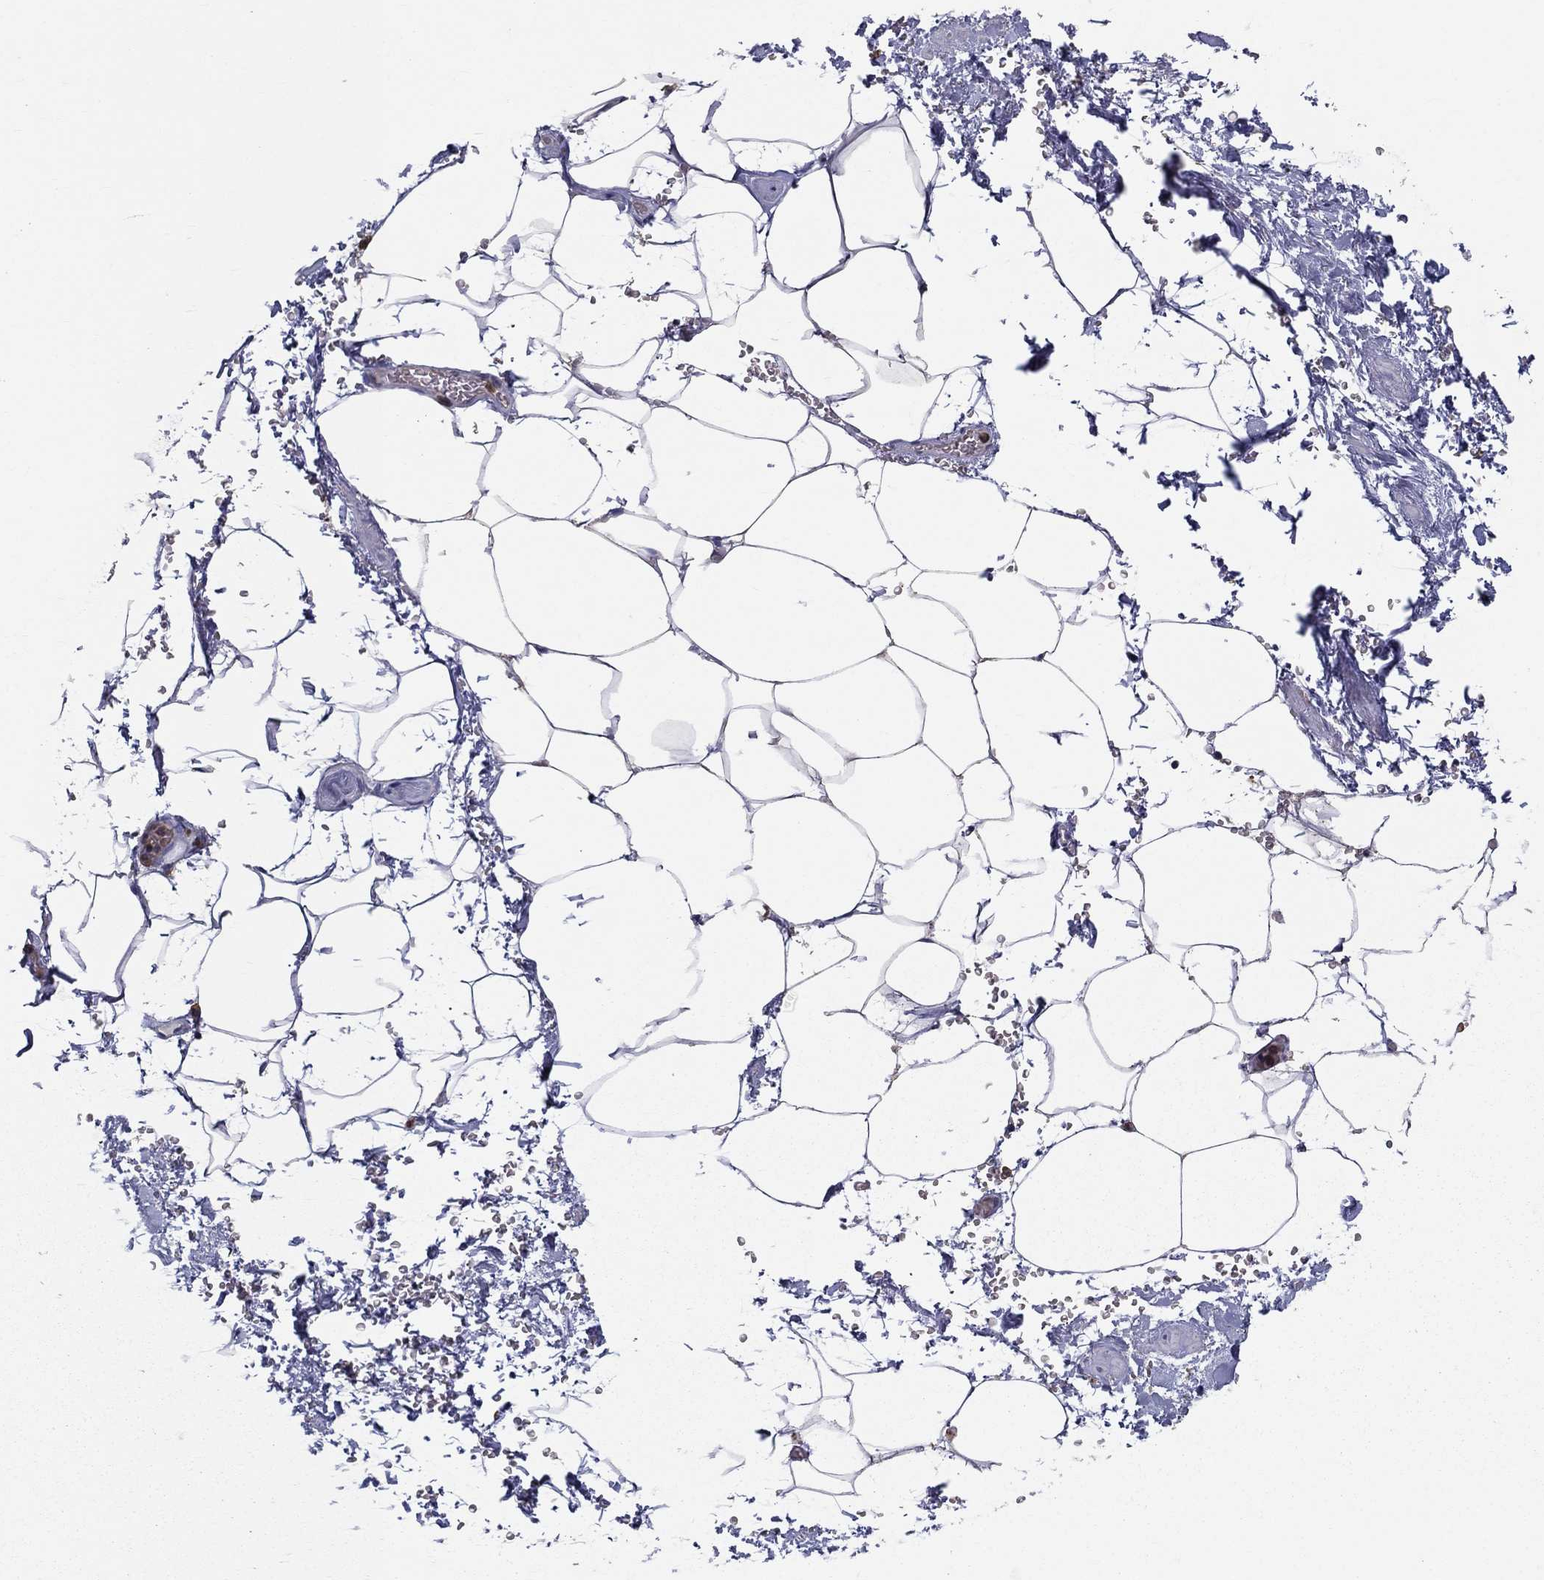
{"staining": {"intensity": "negative", "quantity": "none", "location": "none"}, "tissue": "adipose tissue", "cell_type": "Adipocytes", "image_type": "normal", "snomed": [{"axis": "morphology", "description": "Normal tissue, NOS"}, {"axis": "topography", "description": "Soft tissue"}, {"axis": "topography", "description": "Adipose tissue"}, {"axis": "topography", "description": "Vascular tissue"}, {"axis": "topography", "description": "Peripheral nerve tissue"}], "caption": "An IHC histopathology image of normal adipose tissue is shown. There is no staining in adipocytes of adipose tissue.", "gene": "PRDX4", "patient": {"sex": "male", "age": 68}}